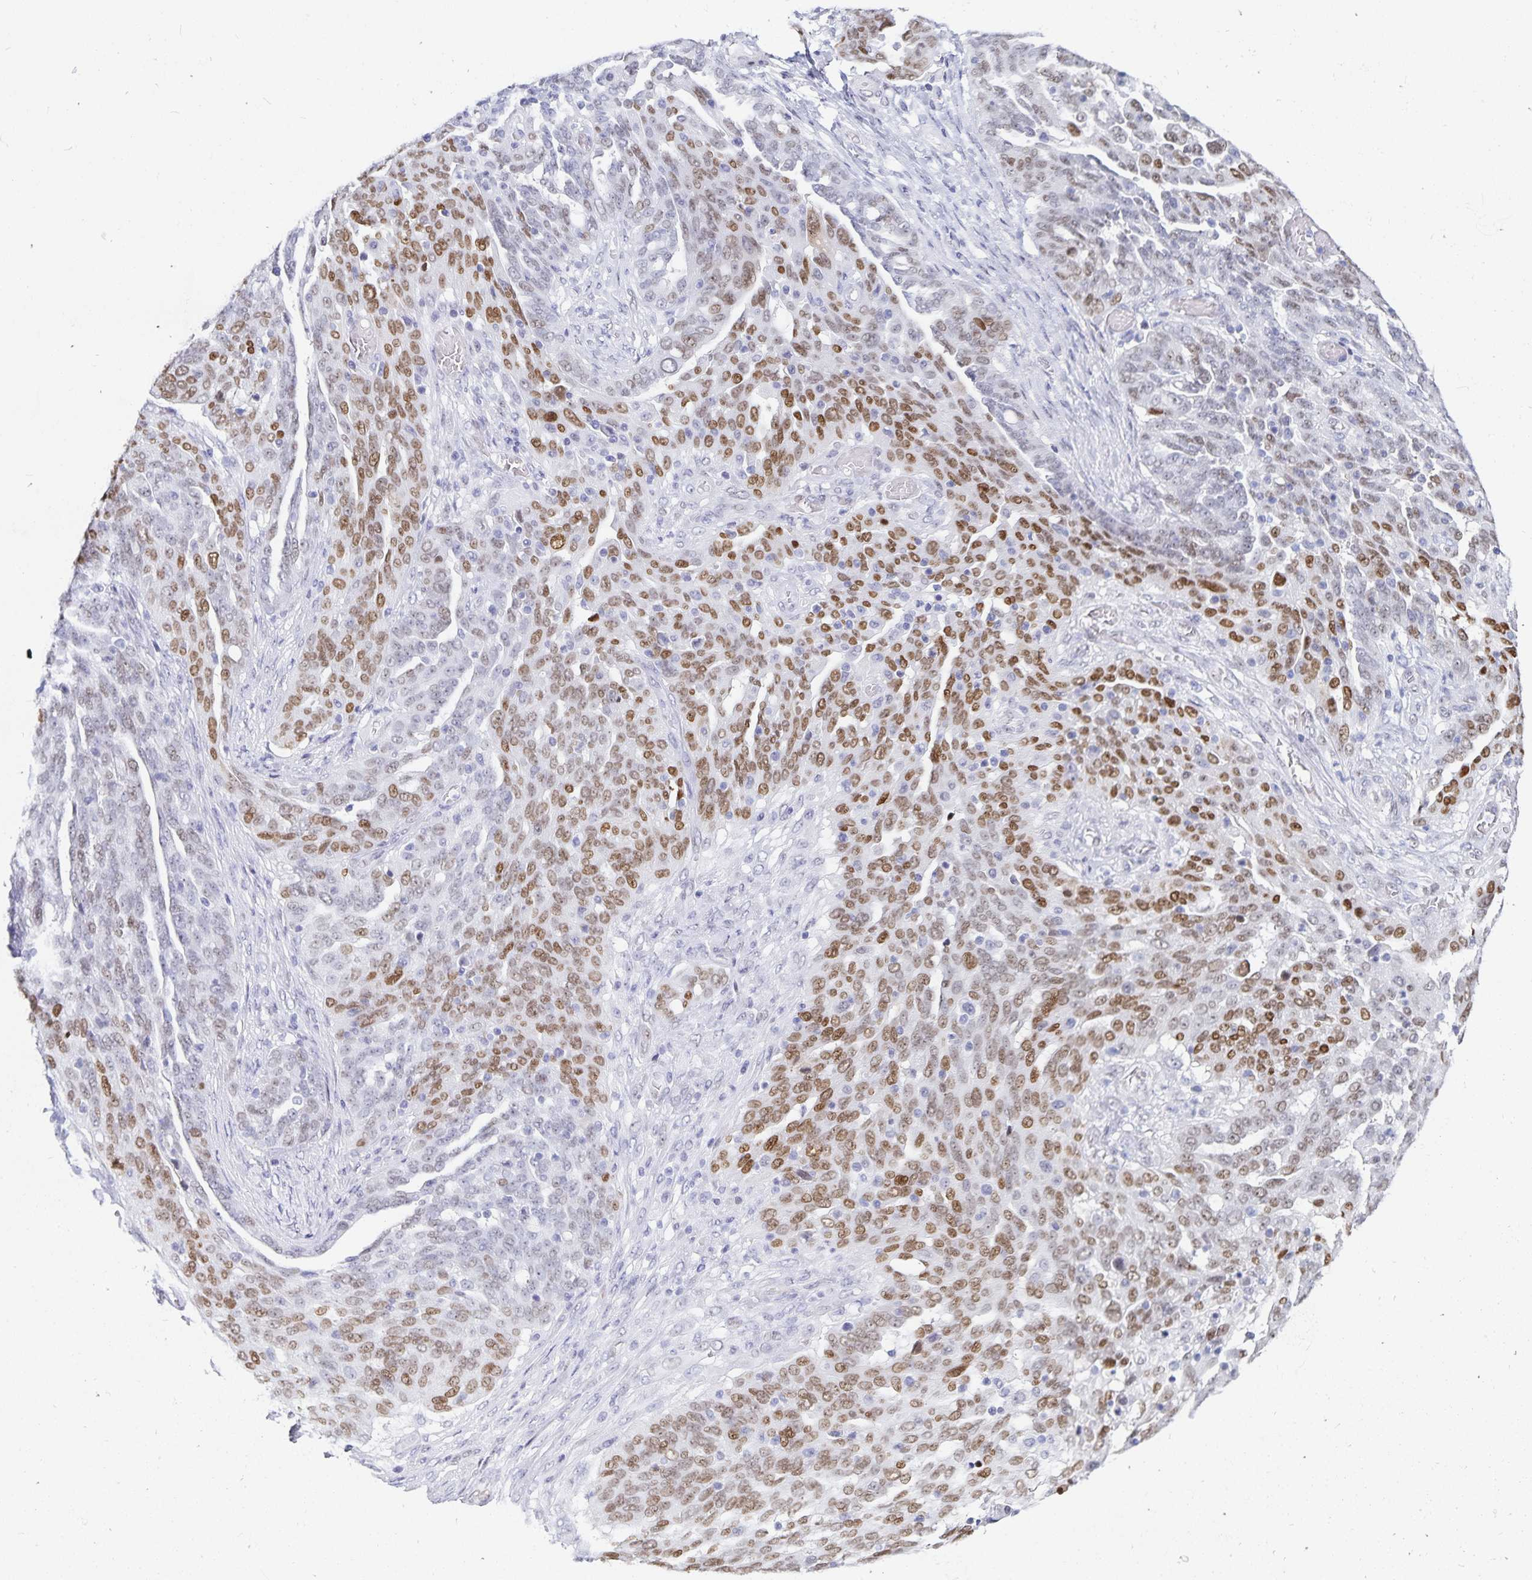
{"staining": {"intensity": "moderate", "quantity": "25%-75%", "location": "nuclear"}, "tissue": "ovarian cancer", "cell_type": "Tumor cells", "image_type": "cancer", "snomed": [{"axis": "morphology", "description": "Cystadenocarcinoma, serous, NOS"}, {"axis": "topography", "description": "Ovary"}], "caption": "This histopathology image demonstrates ovarian cancer stained with immunohistochemistry (IHC) to label a protein in brown. The nuclear of tumor cells show moderate positivity for the protein. Nuclei are counter-stained blue.", "gene": "HMGB3", "patient": {"sex": "female", "age": 67}}